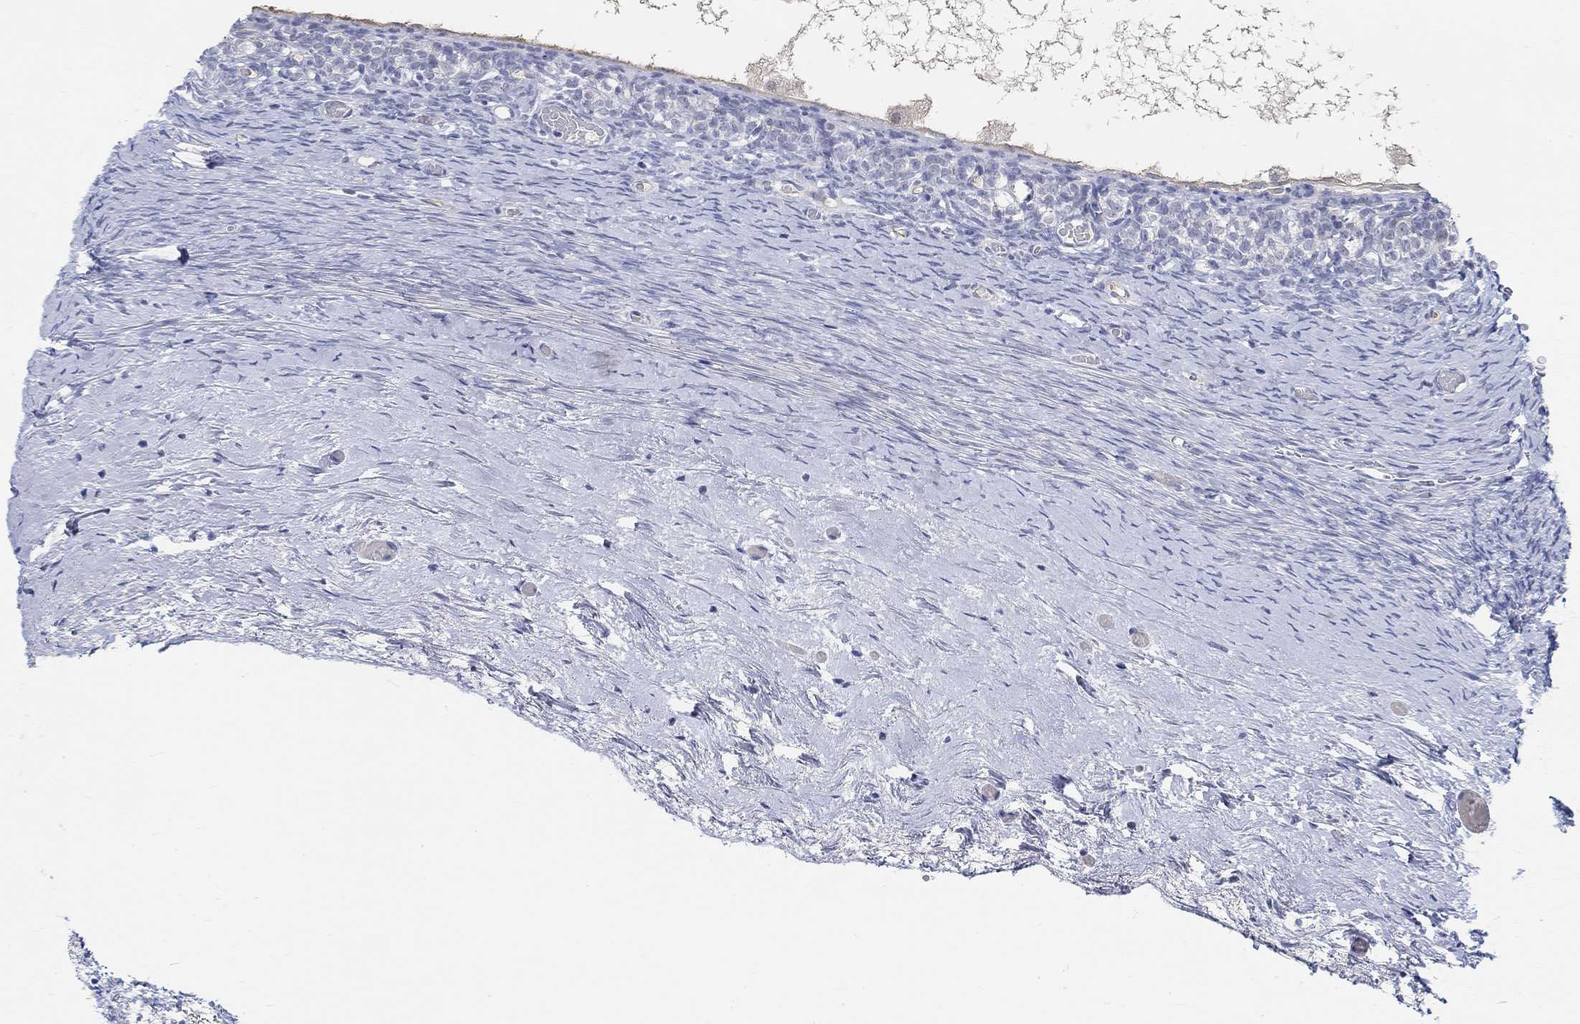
{"staining": {"intensity": "negative", "quantity": "none", "location": "none"}, "tissue": "ovary", "cell_type": "Follicle cells", "image_type": "normal", "snomed": [{"axis": "morphology", "description": "Normal tissue, NOS"}, {"axis": "topography", "description": "Ovary"}], "caption": "Ovary stained for a protein using IHC exhibits no positivity follicle cells.", "gene": "SNTG2", "patient": {"sex": "female", "age": 39}}